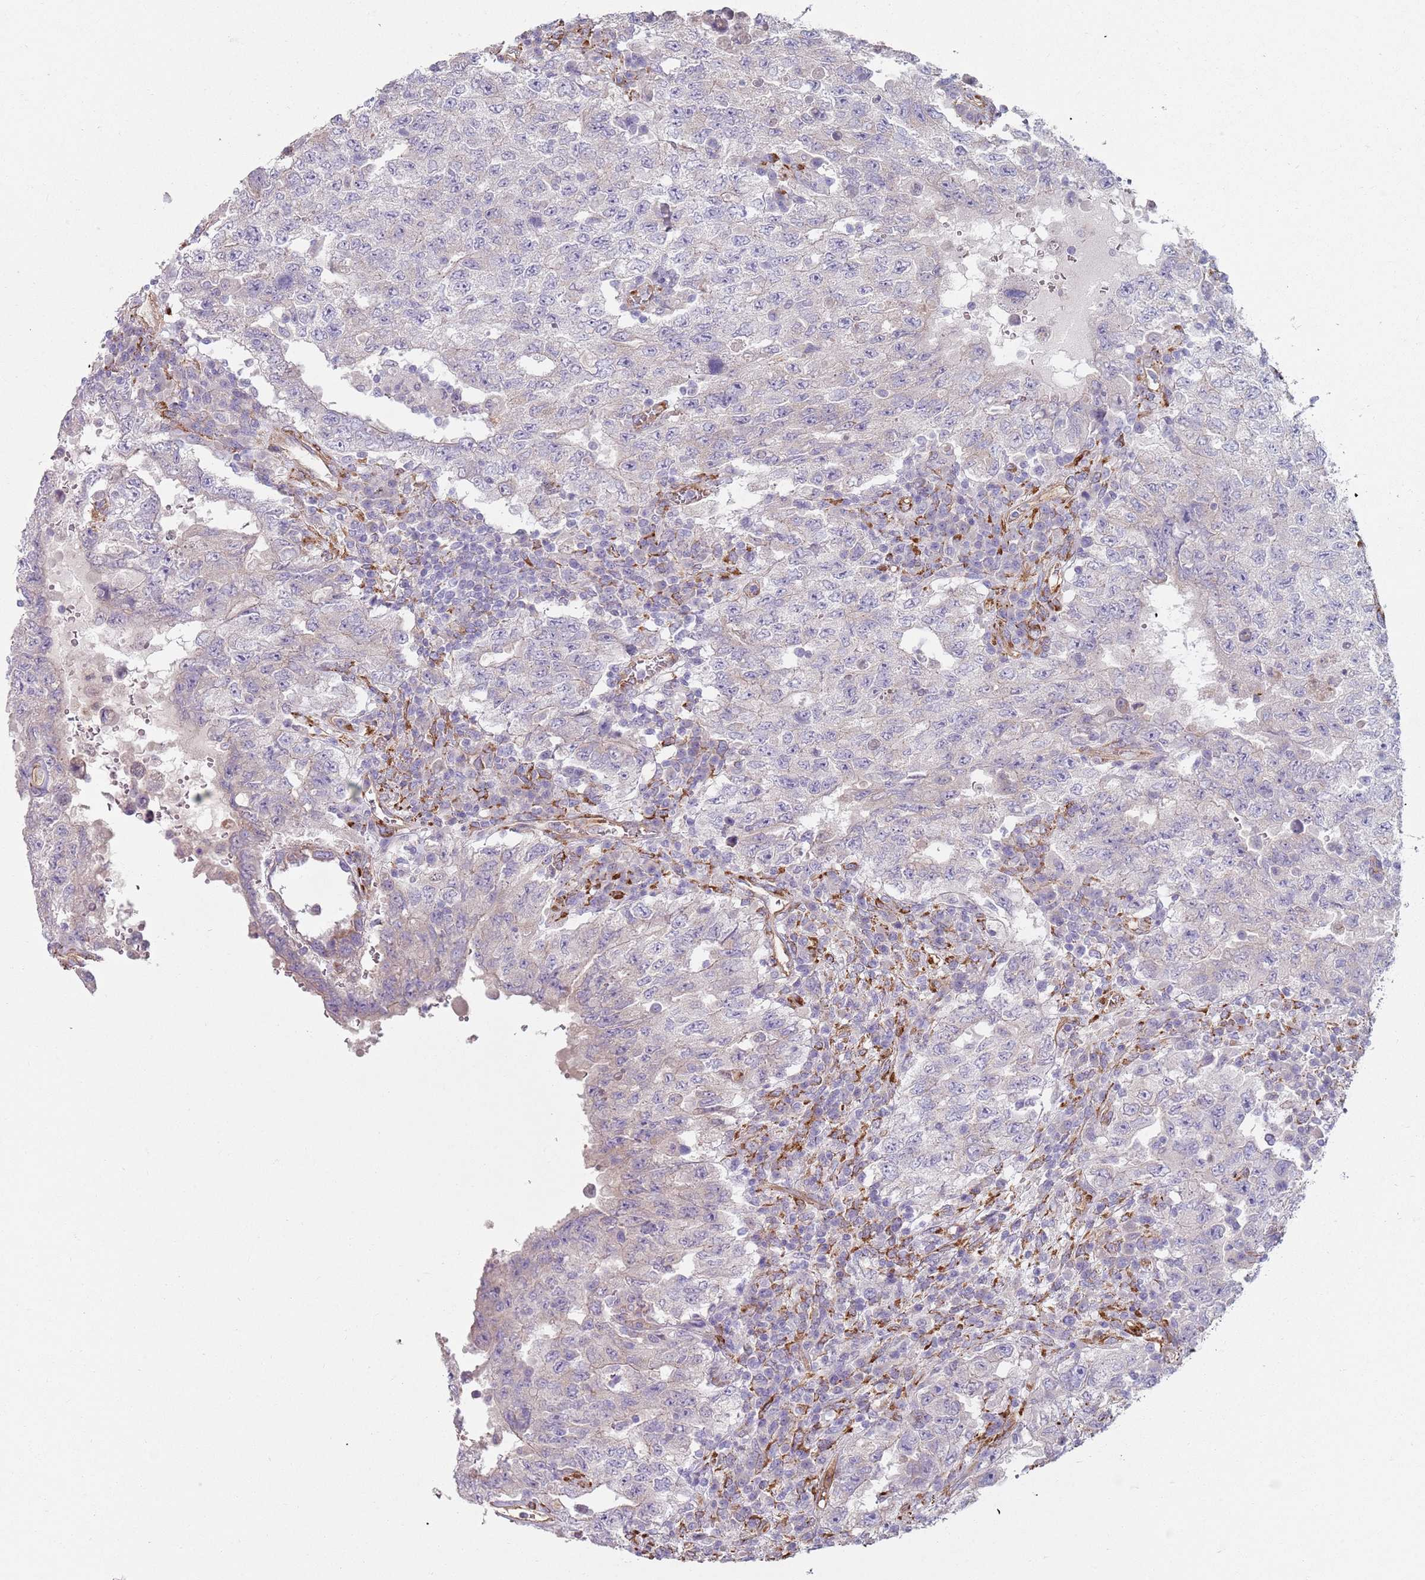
{"staining": {"intensity": "negative", "quantity": "none", "location": "none"}, "tissue": "testis cancer", "cell_type": "Tumor cells", "image_type": "cancer", "snomed": [{"axis": "morphology", "description": "Carcinoma, Embryonal, NOS"}, {"axis": "topography", "description": "Testis"}], "caption": "A high-resolution micrograph shows immunohistochemistry staining of testis embryonal carcinoma, which shows no significant expression in tumor cells.", "gene": "PHLPP2", "patient": {"sex": "male", "age": 26}}